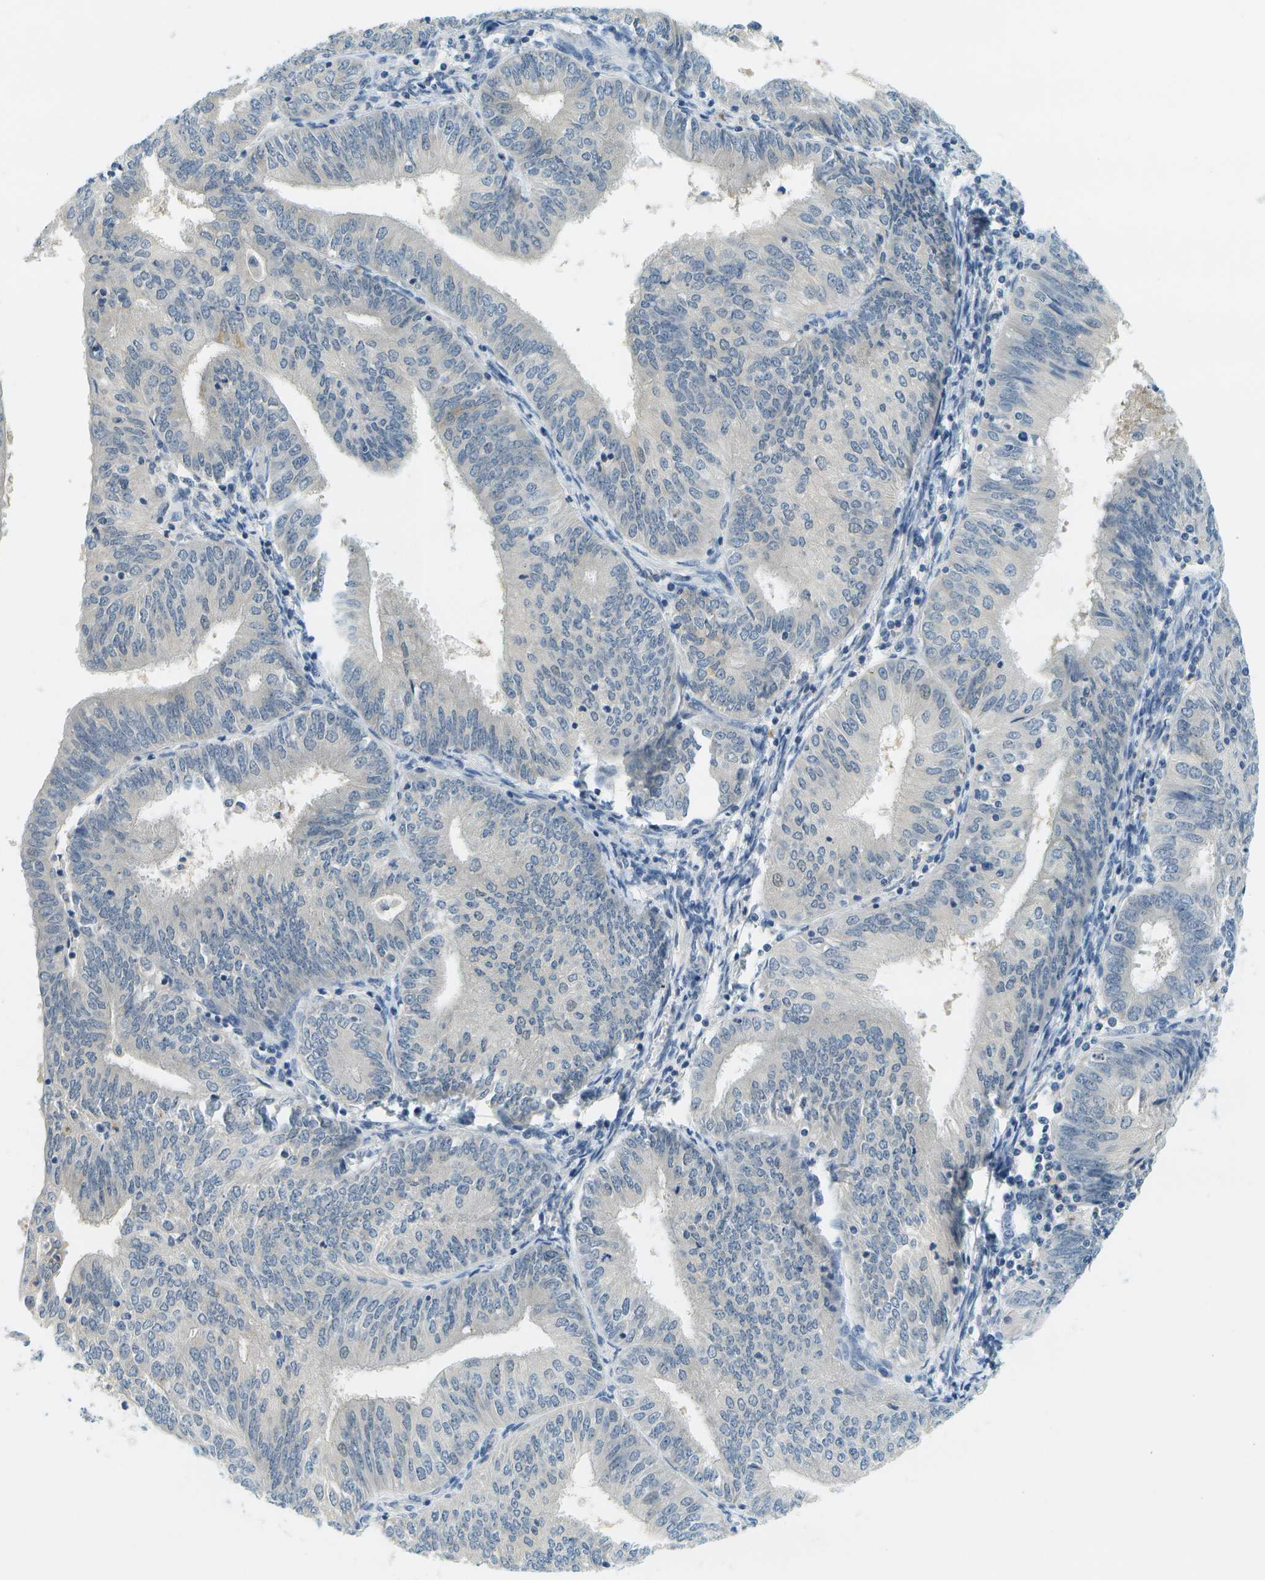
{"staining": {"intensity": "negative", "quantity": "none", "location": "none"}, "tissue": "endometrial cancer", "cell_type": "Tumor cells", "image_type": "cancer", "snomed": [{"axis": "morphology", "description": "Adenocarcinoma, NOS"}, {"axis": "topography", "description": "Endometrium"}], "caption": "IHC histopathology image of neoplastic tissue: adenocarcinoma (endometrial) stained with DAB exhibits no significant protein expression in tumor cells.", "gene": "RASGRP2", "patient": {"sex": "female", "age": 58}}